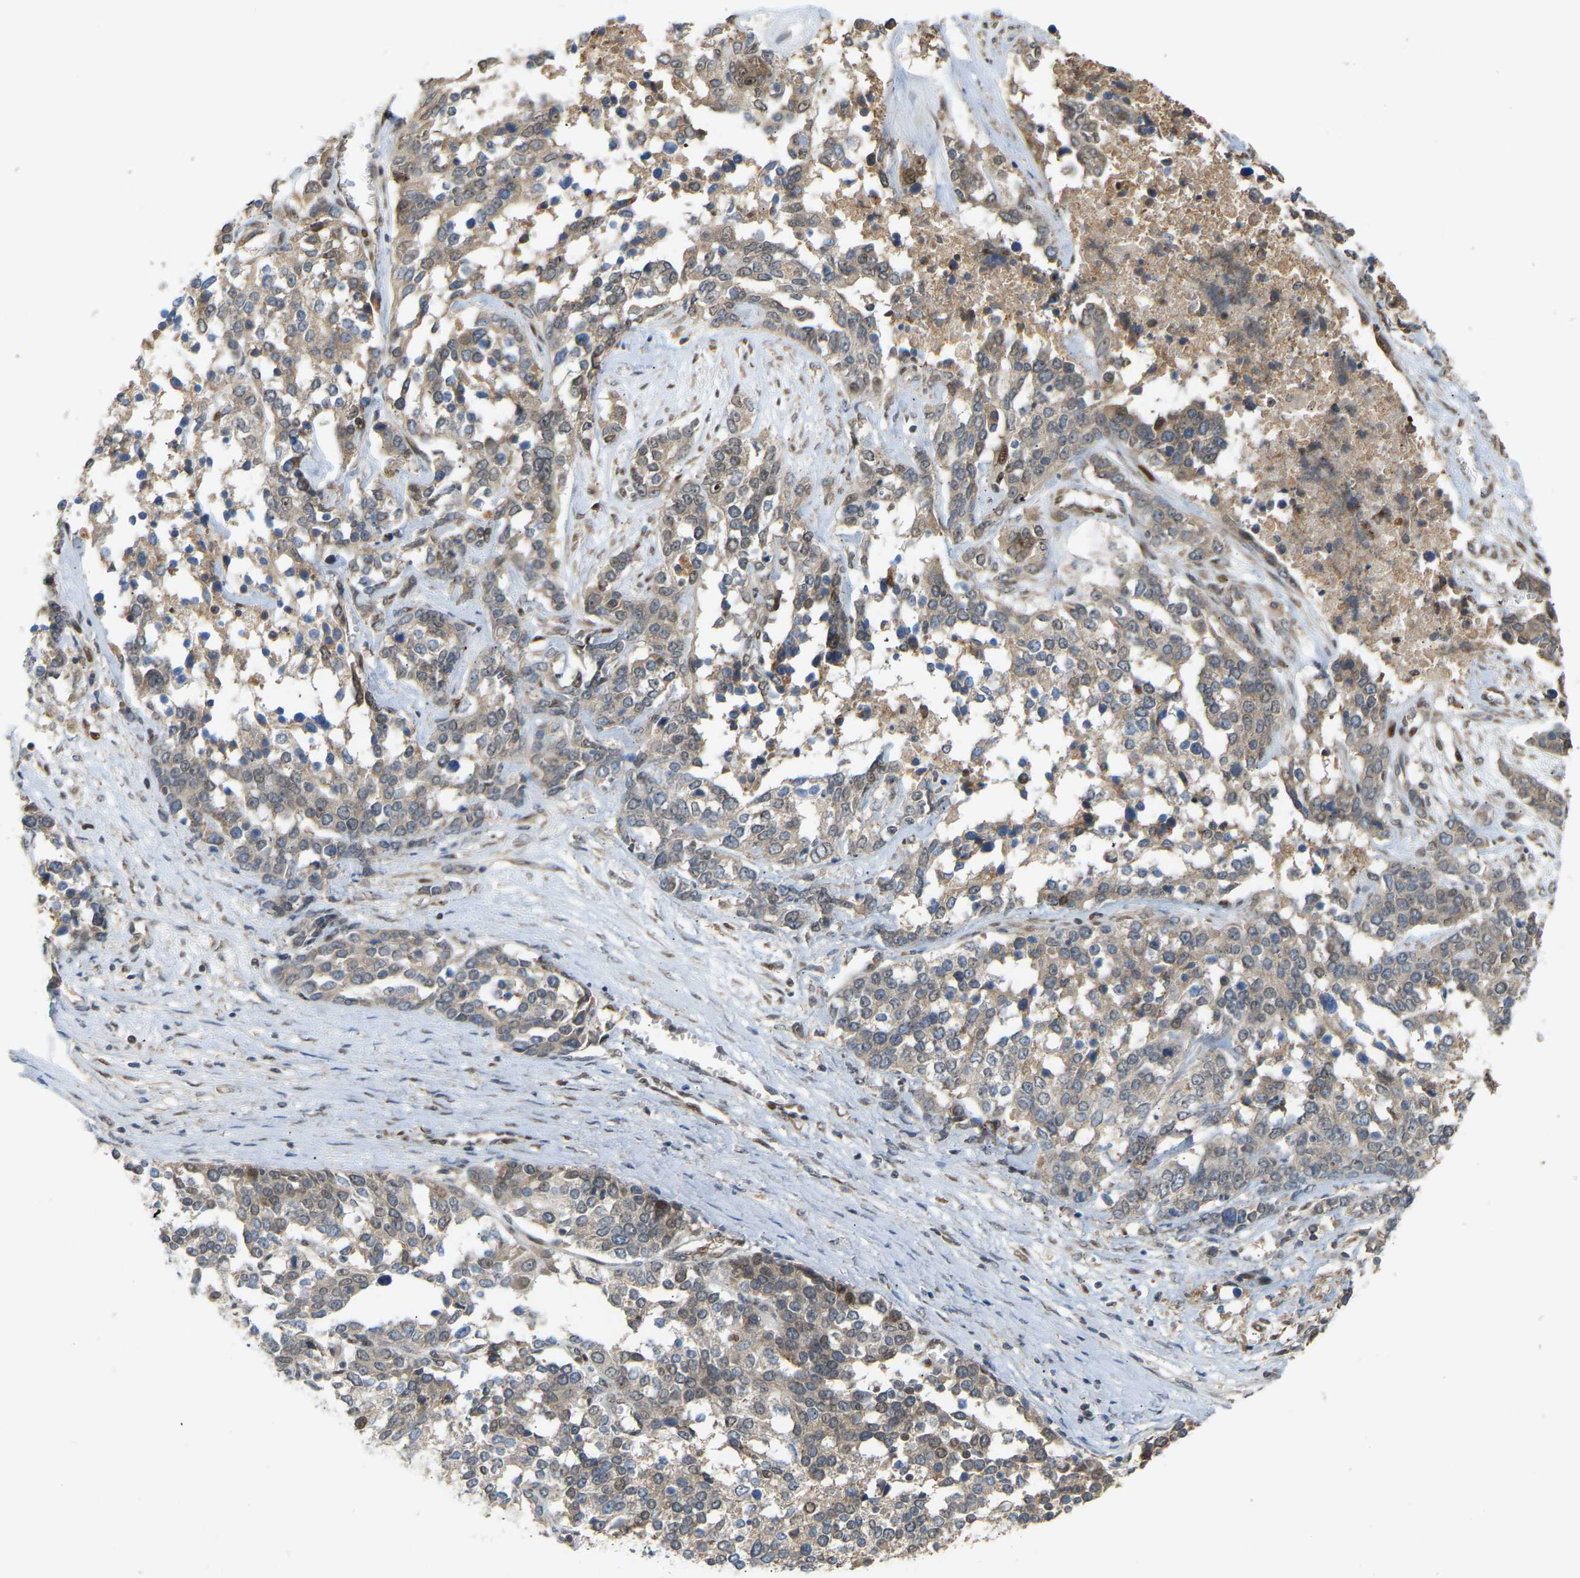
{"staining": {"intensity": "weak", "quantity": "25%-75%", "location": "cytoplasmic/membranous"}, "tissue": "ovarian cancer", "cell_type": "Tumor cells", "image_type": "cancer", "snomed": [{"axis": "morphology", "description": "Cystadenocarcinoma, serous, NOS"}, {"axis": "topography", "description": "Ovary"}], "caption": "Immunohistochemical staining of human ovarian cancer (serous cystadenocarcinoma) reveals low levels of weak cytoplasmic/membranous expression in approximately 25%-75% of tumor cells.", "gene": "PTPN4", "patient": {"sex": "female", "age": 44}}